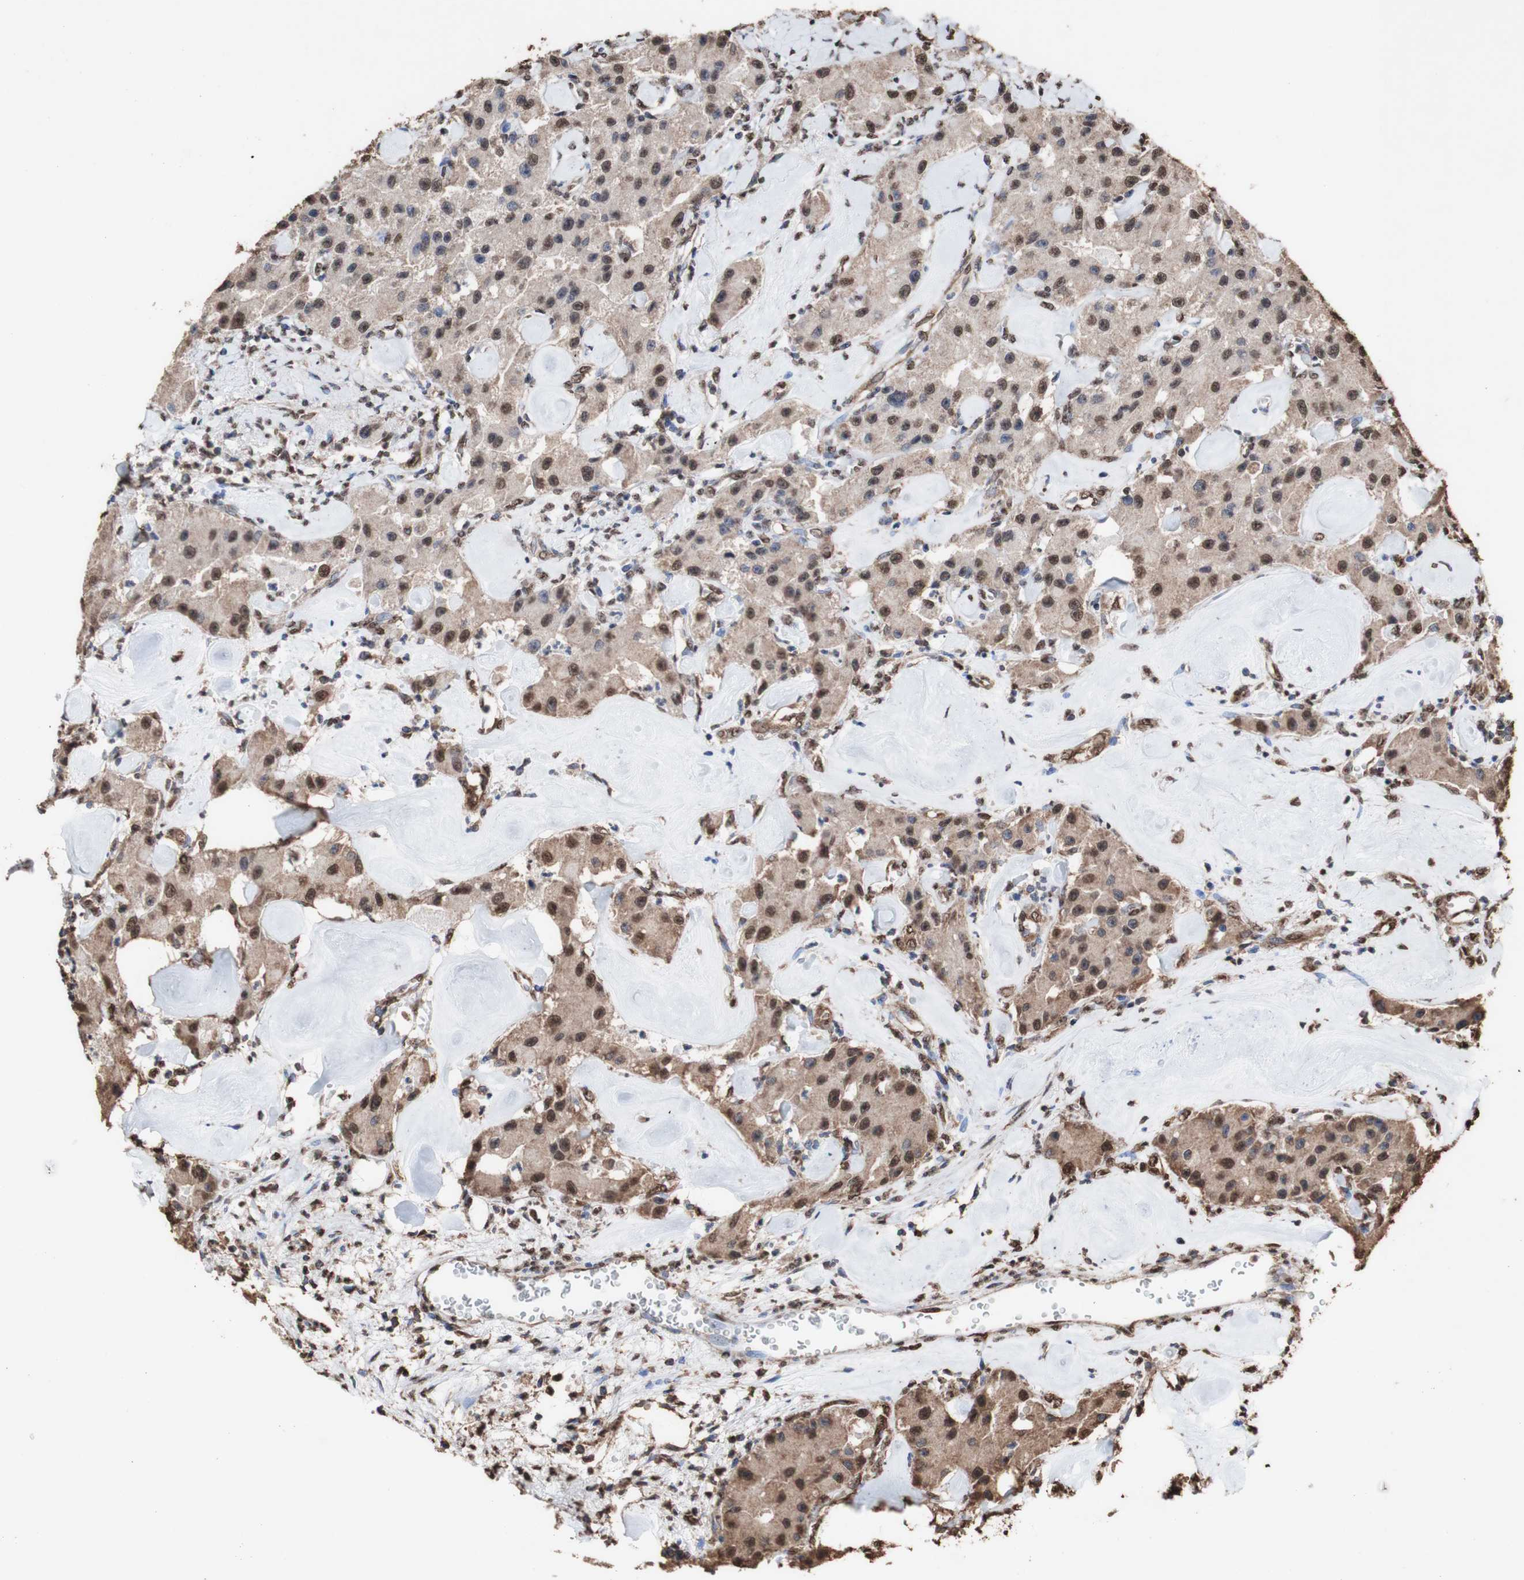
{"staining": {"intensity": "strong", "quantity": ">75%", "location": "cytoplasmic/membranous,nuclear"}, "tissue": "carcinoid", "cell_type": "Tumor cells", "image_type": "cancer", "snomed": [{"axis": "morphology", "description": "Carcinoid, malignant, NOS"}, {"axis": "topography", "description": "Pancreas"}], "caption": "Brown immunohistochemical staining in carcinoid demonstrates strong cytoplasmic/membranous and nuclear staining in about >75% of tumor cells.", "gene": "PIDD1", "patient": {"sex": "male", "age": 41}}